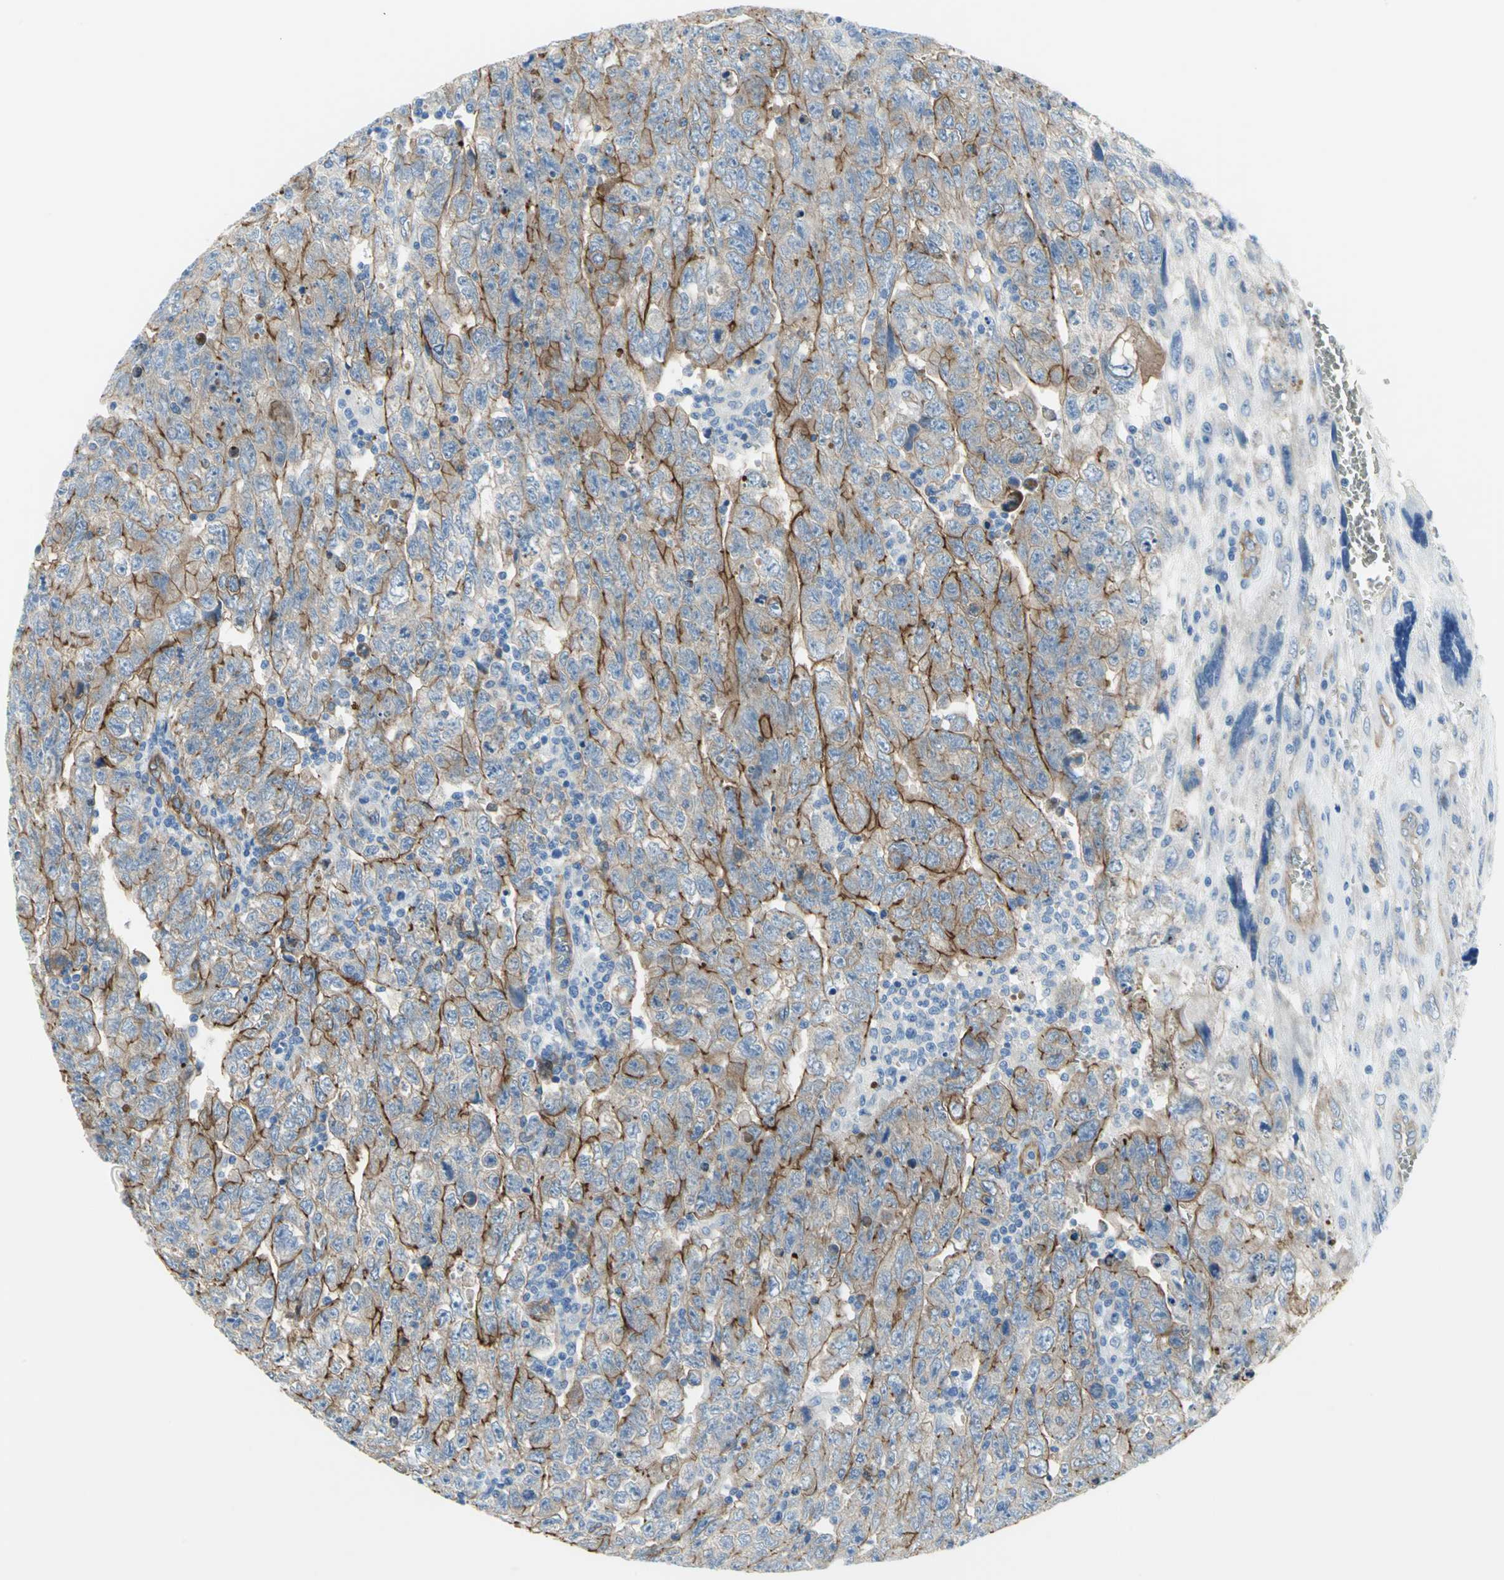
{"staining": {"intensity": "moderate", "quantity": ">75%", "location": "cytoplasmic/membranous"}, "tissue": "testis cancer", "cell_type": "Tumor cells", "image_type": "cancer", "snomed": [{"axis": "morphology", "description": "Carcinoma, Embryonal, NOS"}, {"axis": "topography", "description": "Testis"}], "caption": "A micrograph showing moderate cytoplasmic/membranous staining in about >75% of tumor cells in testis embryonal carcinoma, as visualized by brown immunohistochemical staining.", "gene": "FLNB", "patient": {"sex": "male", "age": 28}}